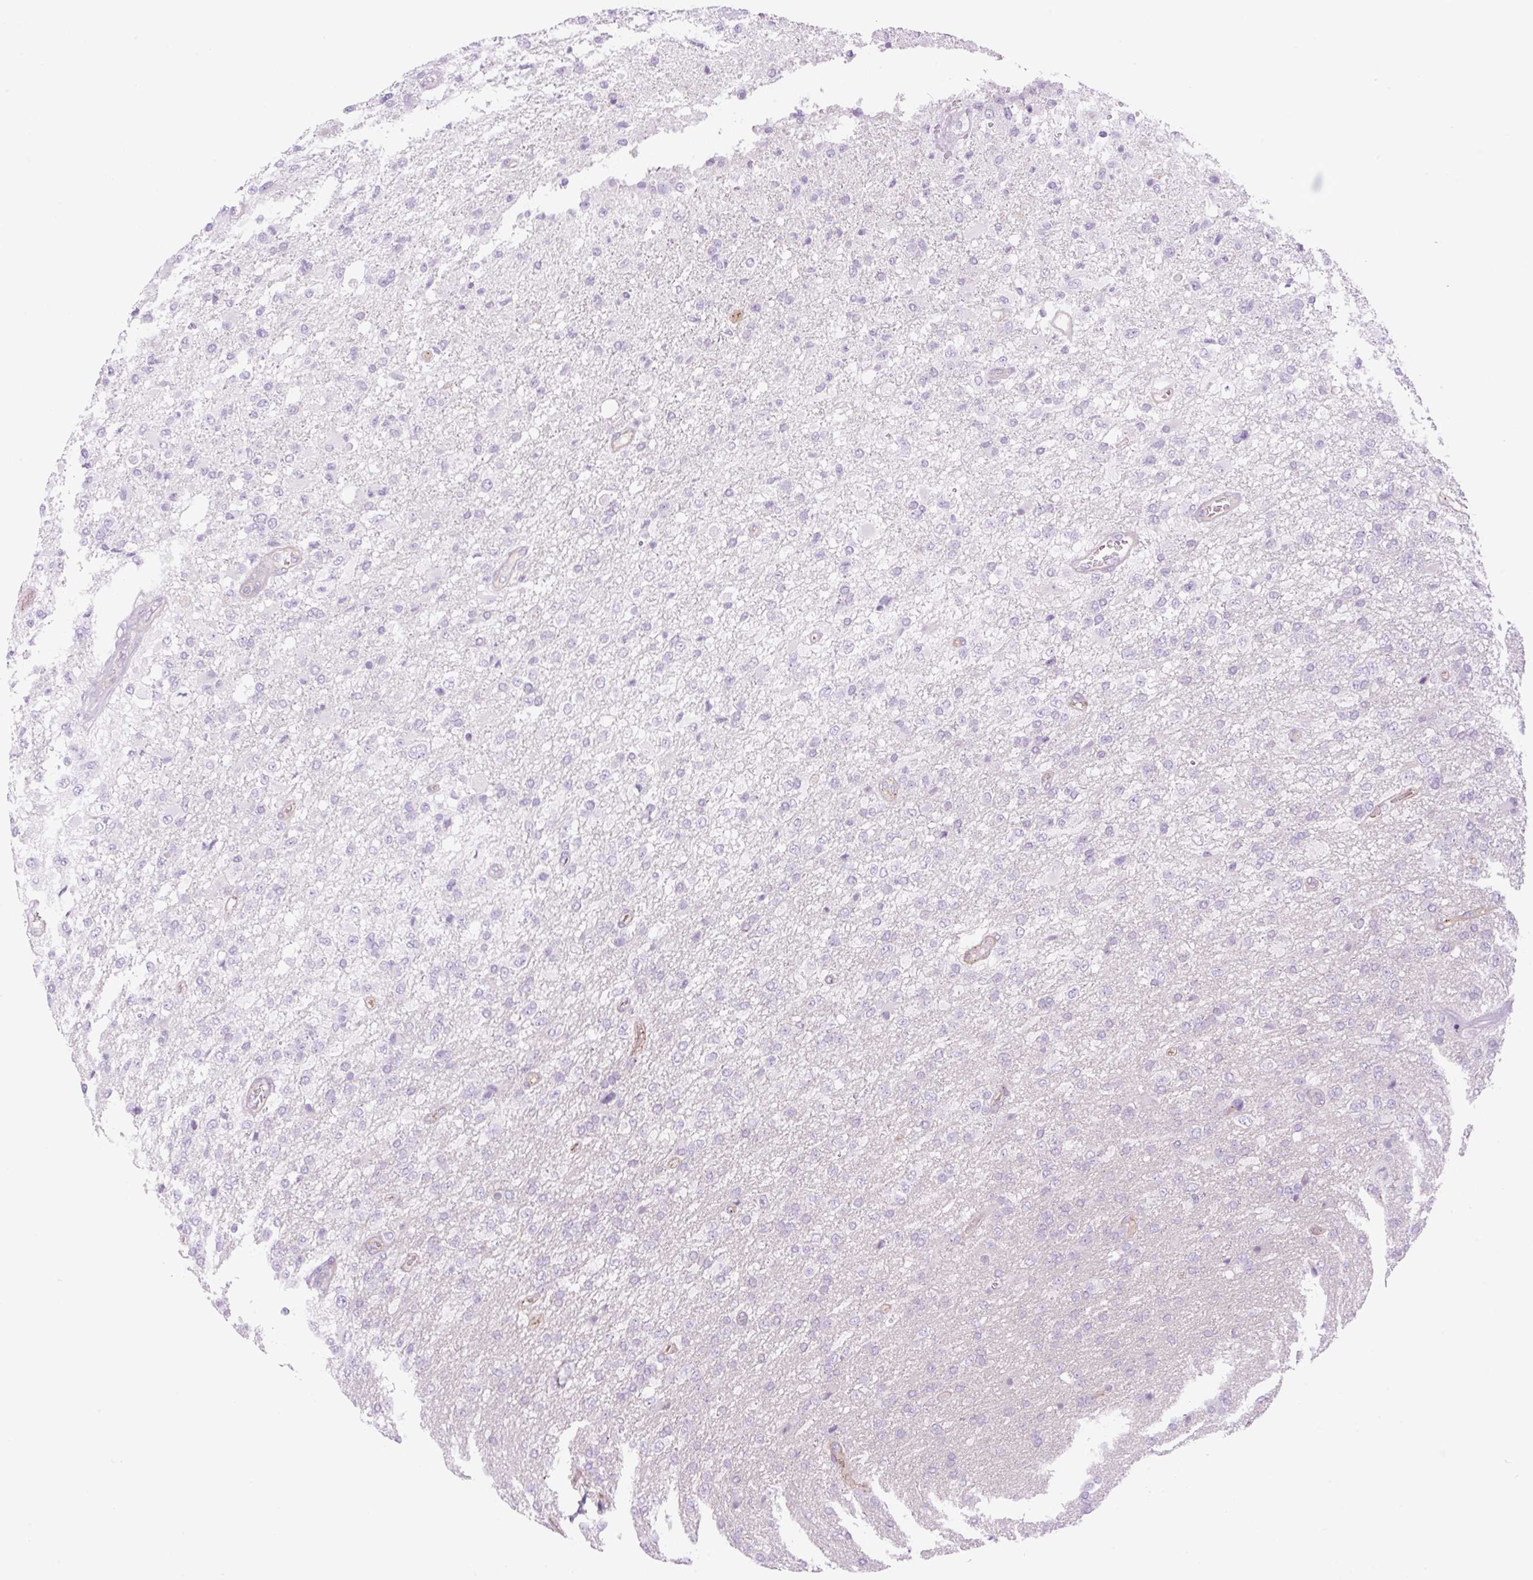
{"staining": {"intensity": "negative", "quantity": "none", "location": "none"}, "tissue": "glioma", "cell_type": "Tumor cells", "image_type": "cancer", "snomed": [{"axis": "morphology", "description": "Glioma, malignant, High grade"}, {"axis": "topography", "description": "Brain"}], "caption": "Tumor cells are negative for brown protein staining in malignant glioma (high-grade). (DAB immunohistochemistry with hematoxylin counter stain).", "gene": "EHD3", "patient": {"sex": "female", "age": 74}}